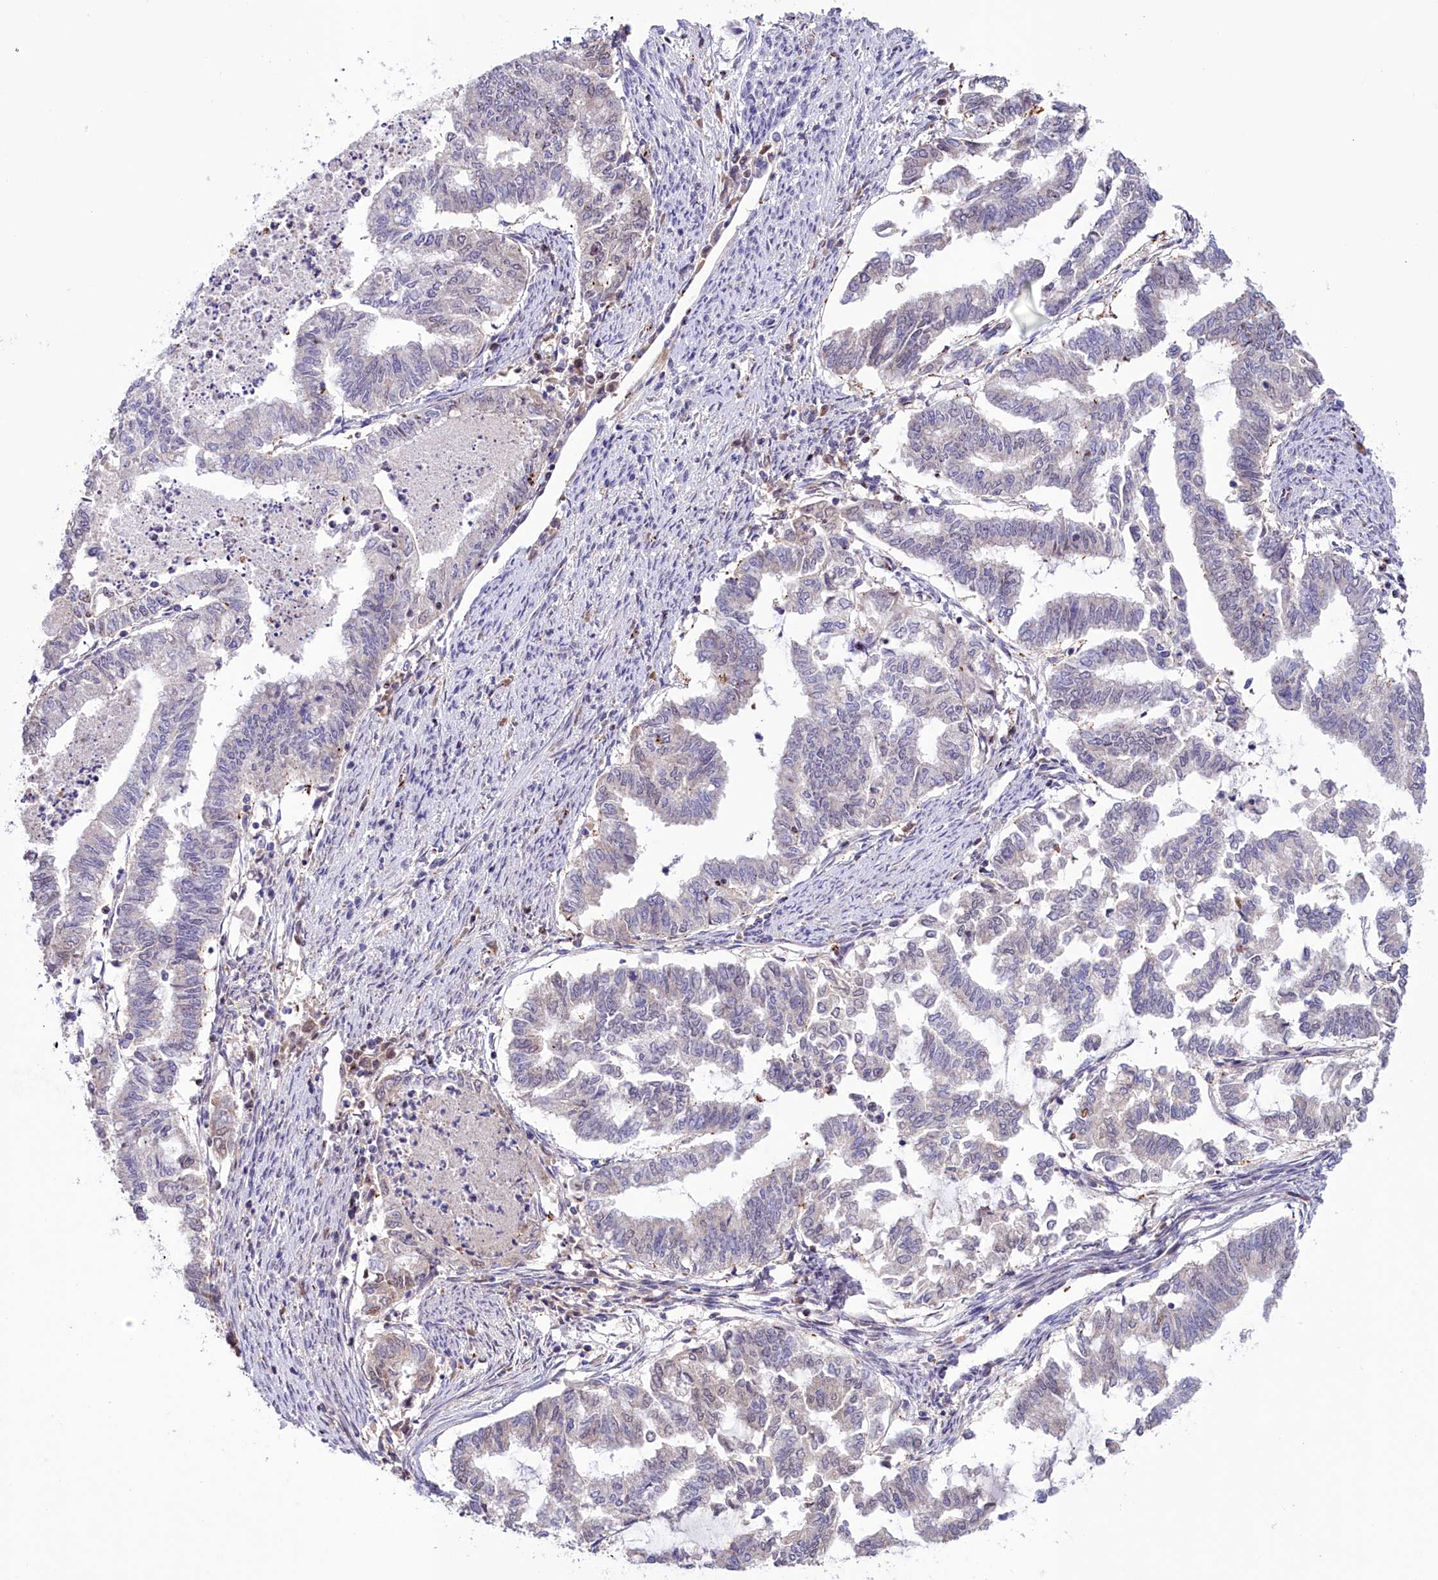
{"staining": {"intensity": "negative", "quantity": "none", "location": "none"}, "tissue": "endometrial cancer", "cell_type": "Tumor cells", "image_type": "cancer", "snomed": [{"axis": "morphology", "description": "Adenocarcinoma, NOS"}, {"axis": "topography", "description": "Endometrium"}], "caption": "DAB immunohistochemical staining of human endometrial cancer (adenocarcinoma) exhibits no significant staining in tumor cells.", "gene": "NEURL4", "patient": {"sex": "female", "age": 79}}